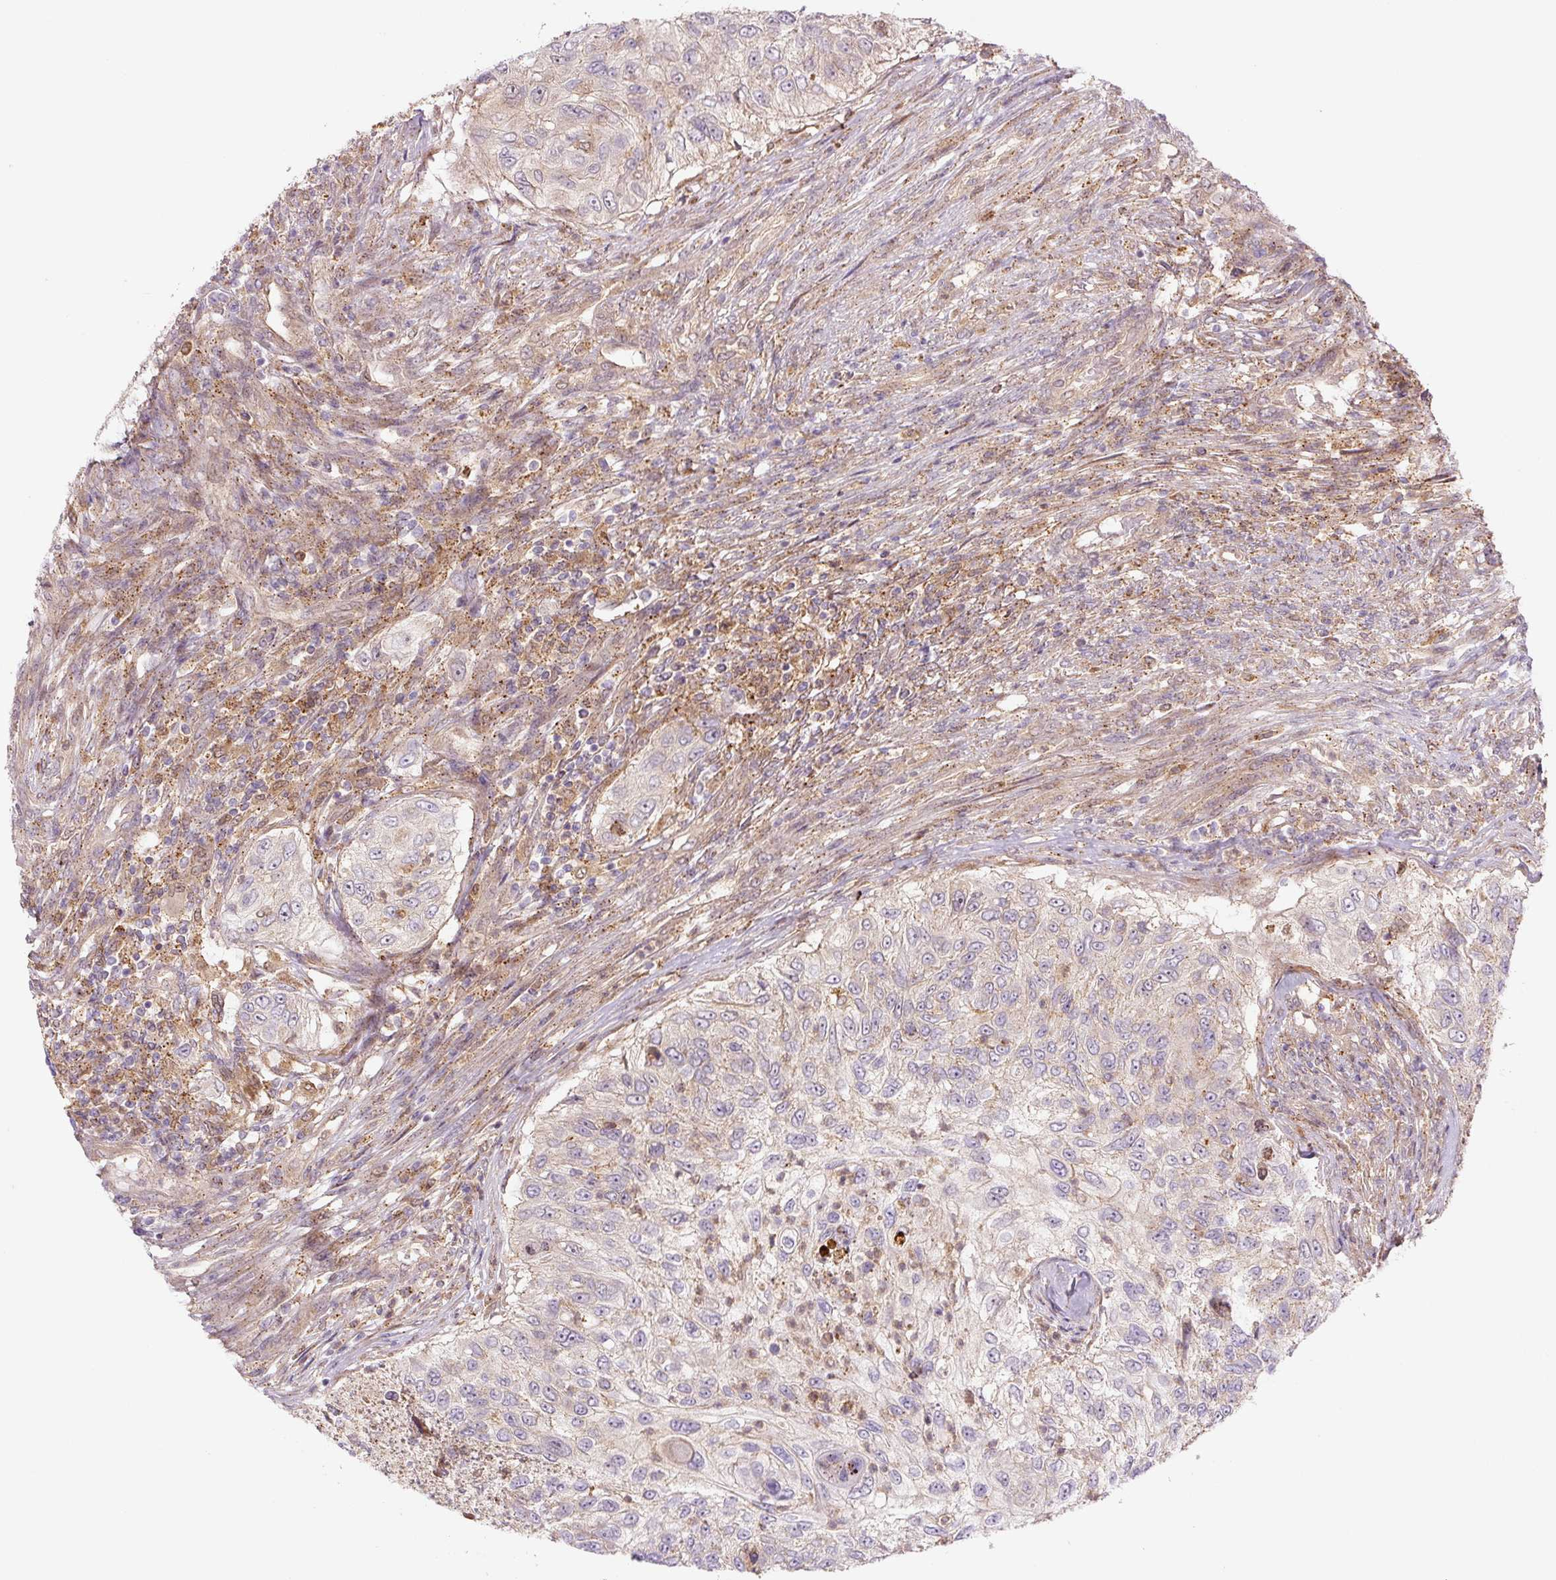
{"staining": {"intensity": "negative", "quantity": "none", "location": "none"}, "tissue": "urothelial cancer", "cell_type": "Tumor cells", "image_type": "cancer", "snomed": [{"axis": "morphology", "description": "Urothelial carcinoma, High grade"}, {"axis": "topography", "description": "Urinary bladder"}], "caption": "IHC of urothelial cancer reveals no positivity in tumor cells.", "gene": "ZSWIM7", "patient": {"sex": "female", "age": 60}}